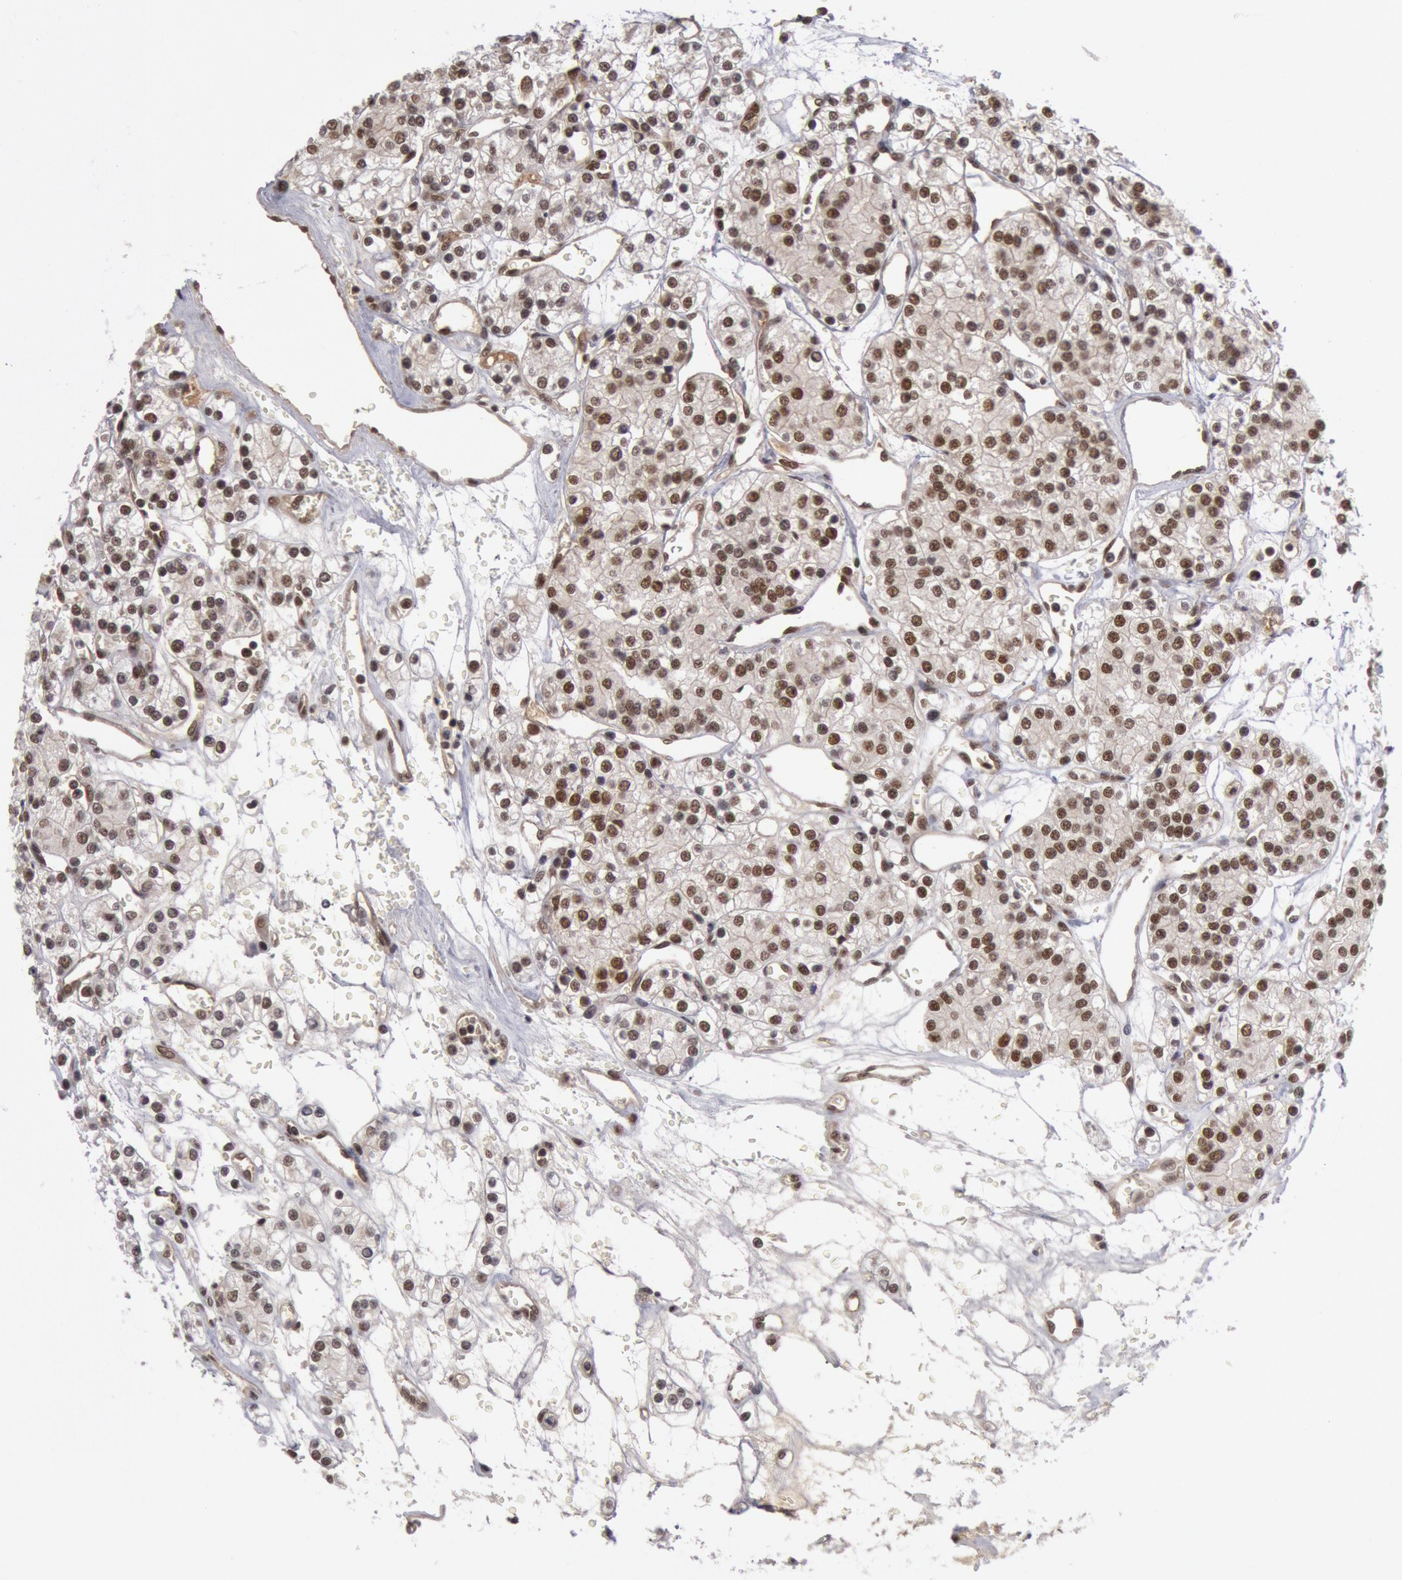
{"staining": {"intensity": "moderate", "quantity": ">75%", "location": "nuclear"}, "tissue": "renal cancer", "cell_type": "Tumor cells", "image_type": "cancer", "snomed": [{"axis": "morphology", "description": "Adenocarcinoma, NOS"}, {"axis": "topography", "description": "Kidney"}], "caption": "Immunohistochemical staining of human renal adenocarcinoma shows medium levels of moderate nuclear staining in about >75% of tumor cells.", "gene": "PPP4R3B", "patient": {"sex": "female", "age": 62}}